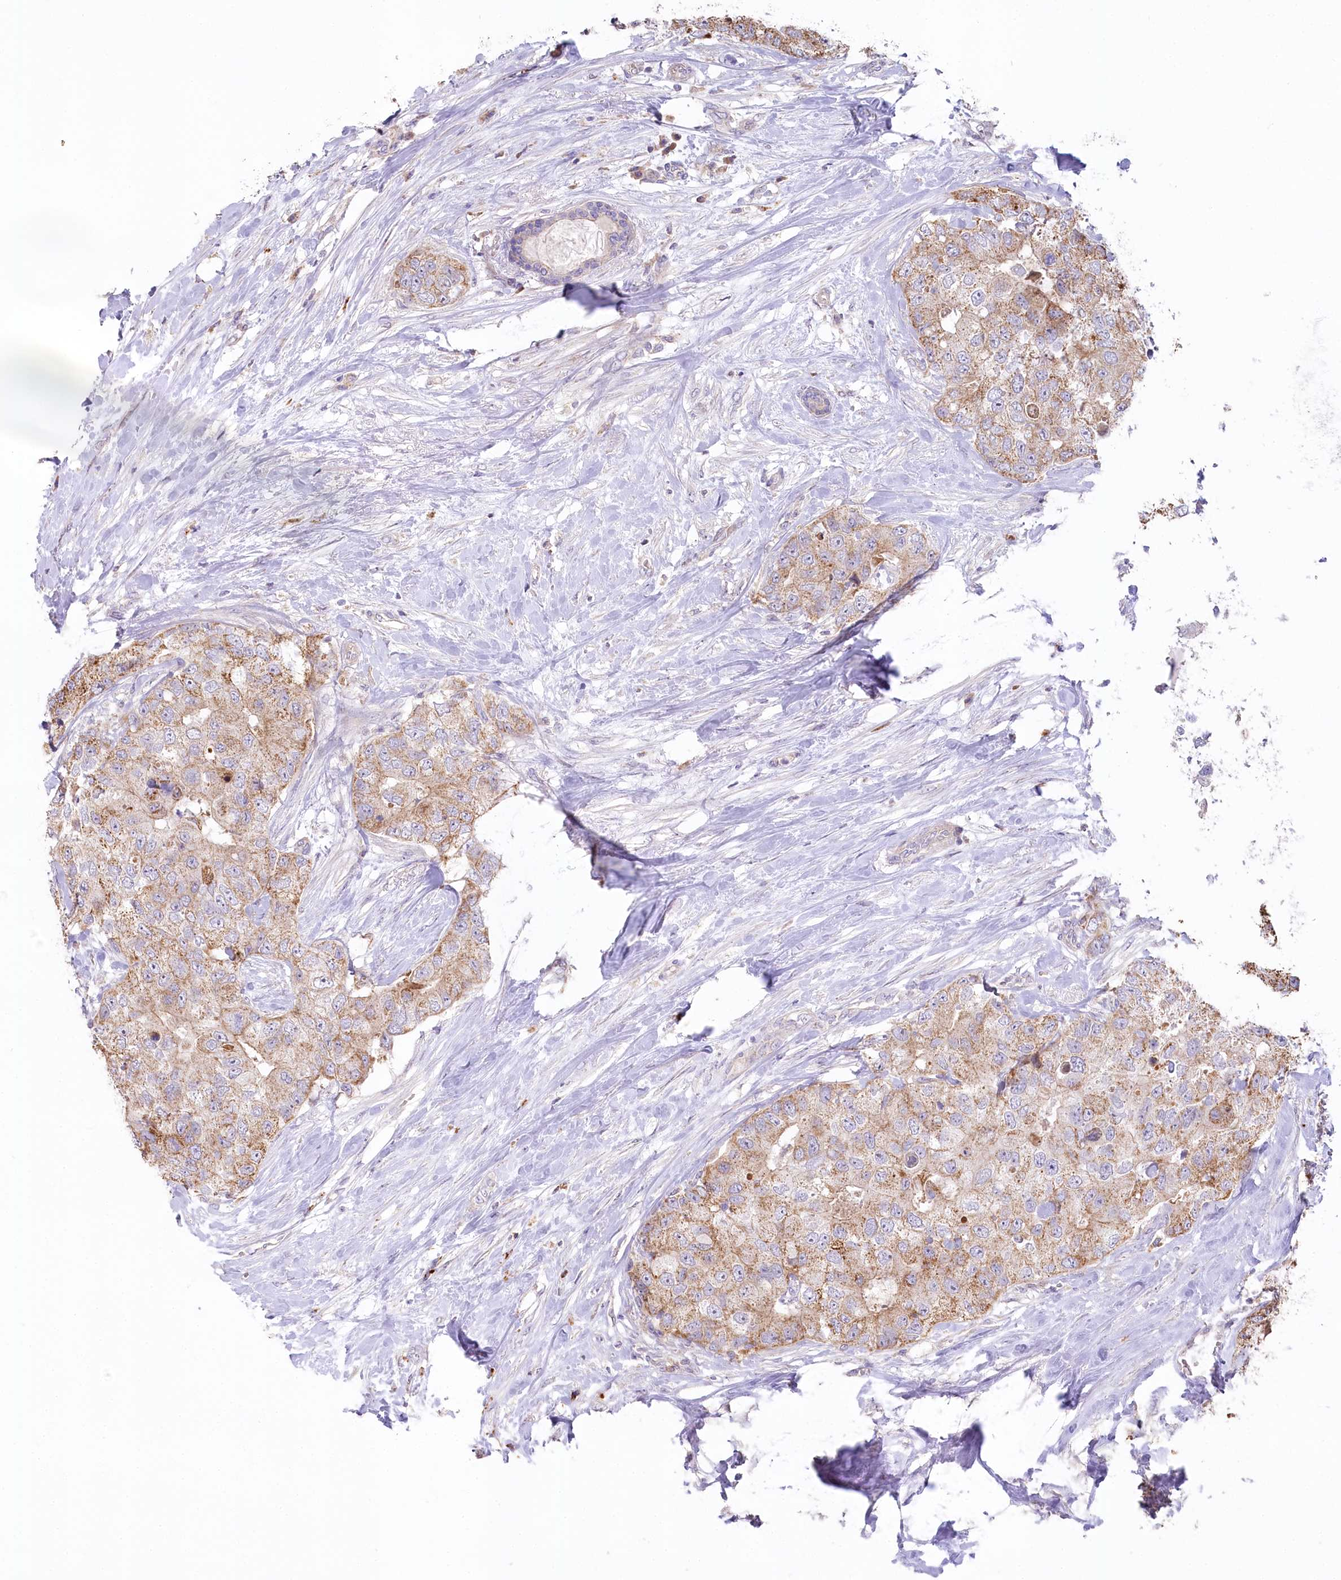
{"staining": {"intensity": "moderate", "quantity": ">75%", "location": "cytoplasmic/membranous"}, "tissue": "breast cancer", "cell_type": "Tumor cells", "image_type": "cancer", "snomed": [{"axis": "morphology", "description": "Duct carcinoma"}, {"axis": "topography", "description": "Breast"}], "caption": "Immunohistochemical staining of invasive ductal carcinoma (breast) reveals medium levels of moderate cytoplasmic/membranous protein expression in about >75% of tumor cells.", "gene": "SLC6A11", "patient": {"sex": "female", "age": 62}}